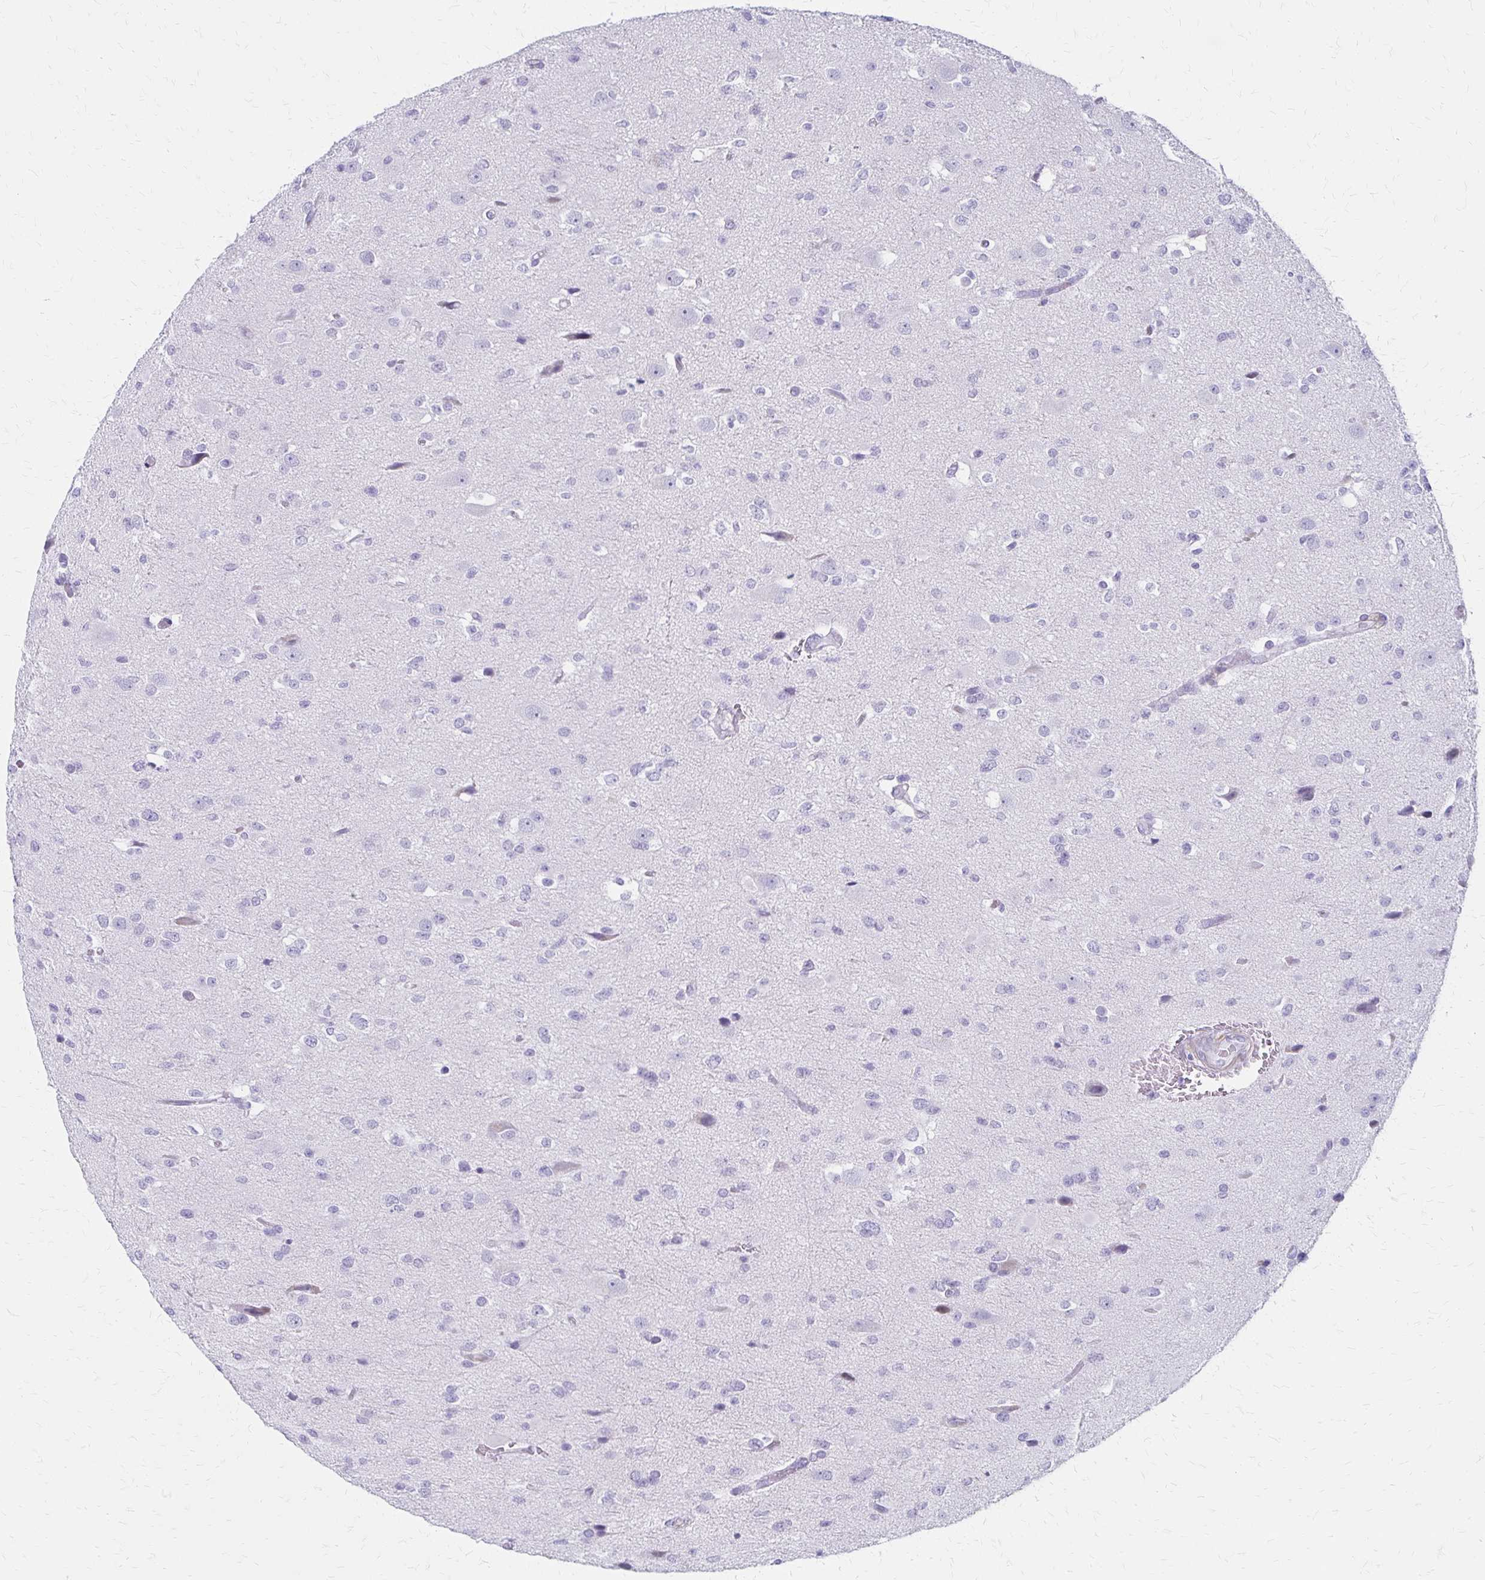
{"staining": {"intensity": "negative", "quantity": "none", "location": "none"}, "tissue": "glioma", "cell_type": "Tumor cells", "image_type": "cancer", "snomed": [{"axis": "morphology", "description": "Glioma, malignant, Low grade"}, {"axis": "topography", "description": "Brain"}], "caption": "This micrograph is of glioma stained with immunohistochemistry to label a protein in brown with the nuclei are counter-stained blue. There is no expression in tumor cells.", "gene": "IVL", "patient": {"sex": "female", "age": 32}}